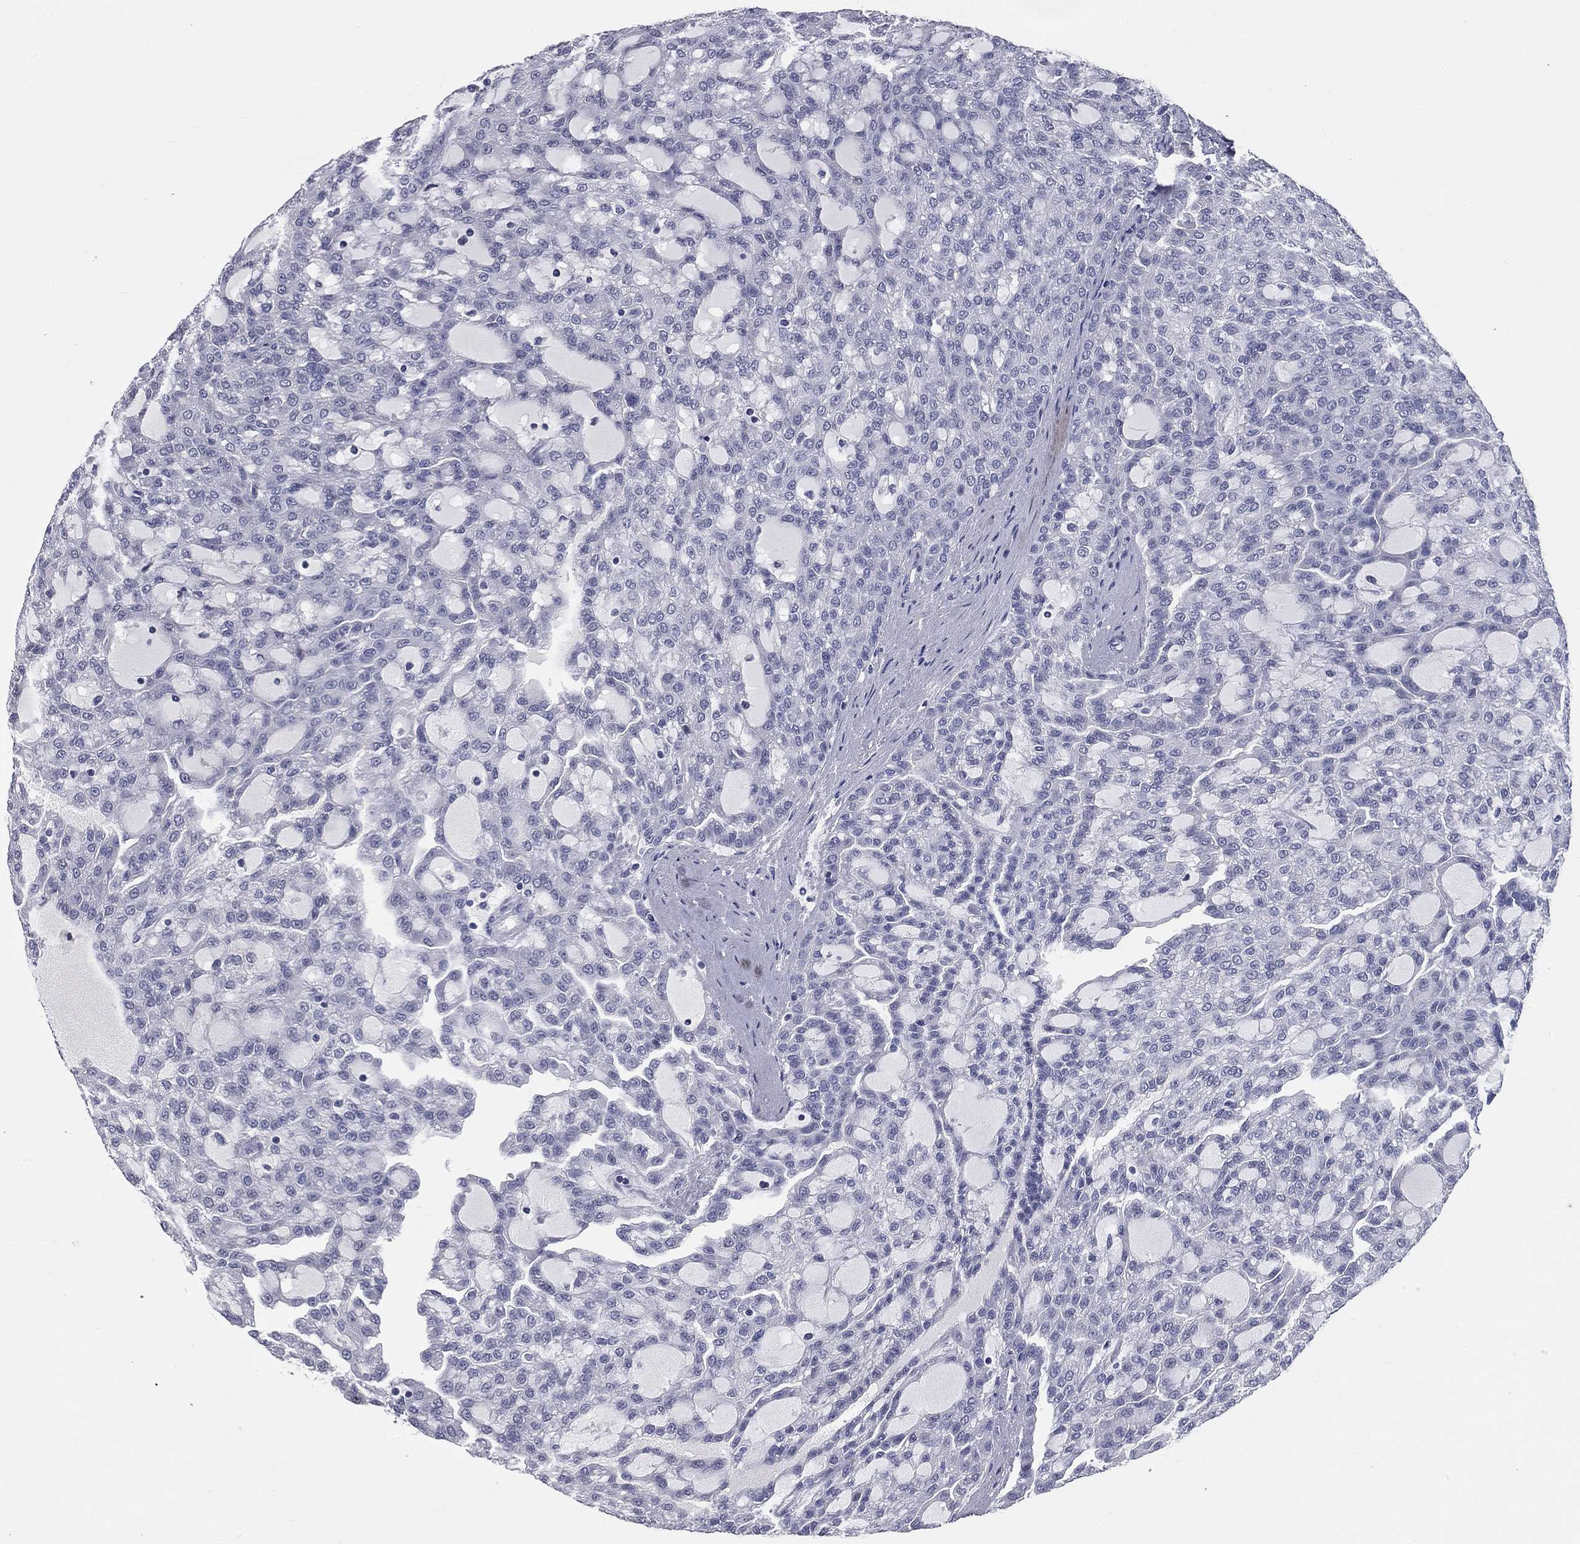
{"staining": {"intensity": "negative", "quantity": "none", "location": "none"}, "tissue": "renal cancer", "cell_type": "Tumor cells", "image_type": "cancer", "snomed": [{"axis": "morphology", "description": "Adenocarcinoma, NOS"}, {"axis": "topography", "description": "Kidney"}], "caption": "Histopathology image shows no significant protein positivity in tumor cells of renal adenocarcinoma. Nuclei are stained in blue.", "gene": "IFT27", "patient": {"sex": "male", "age": 63}}